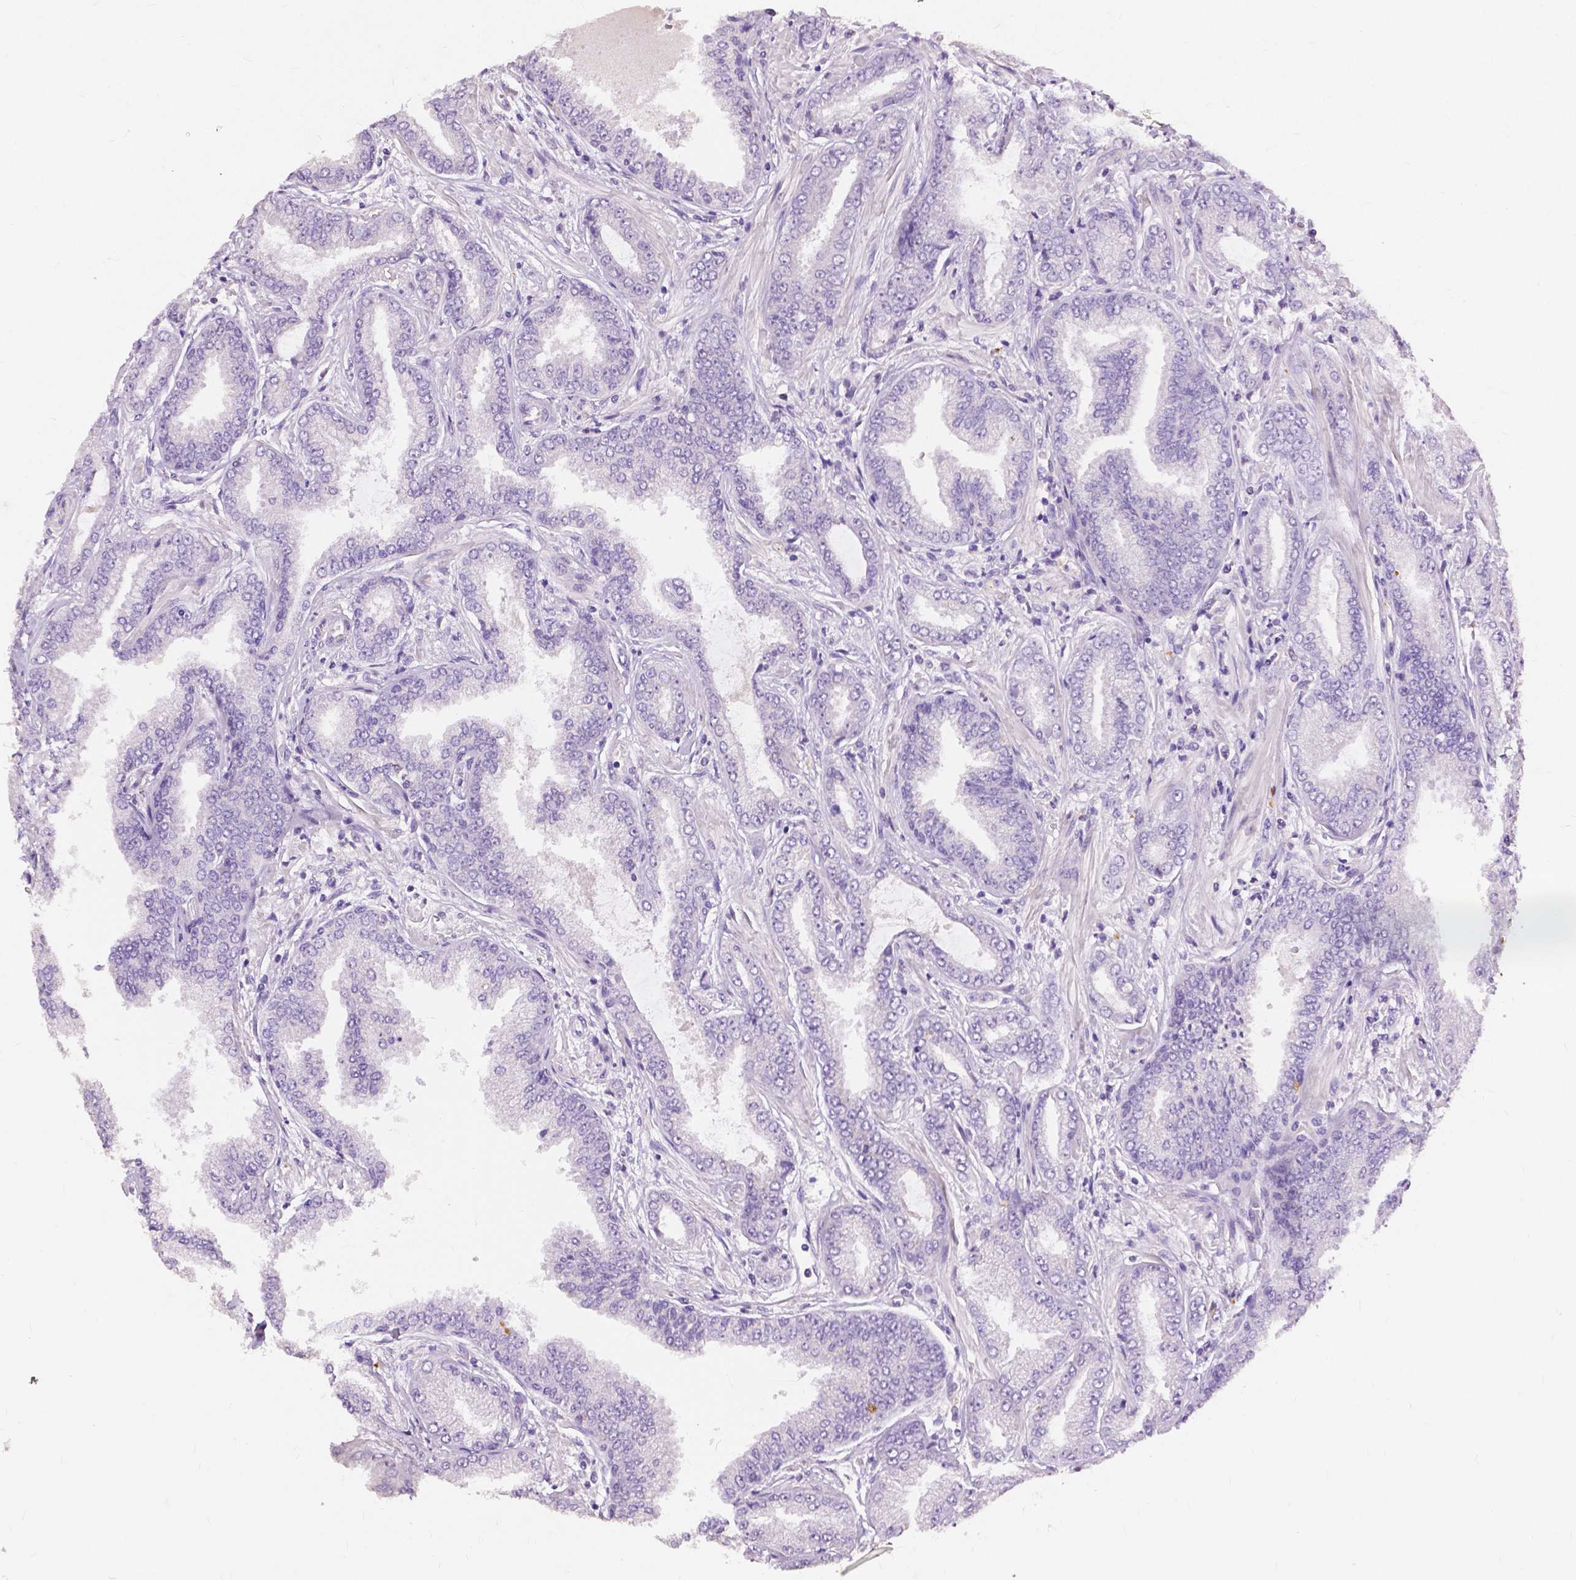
{"staining": {"intensity": "negative", "quantity": "none", "location": "none"}, "tissue": "prostate cancer", "cell_type": "Tumor cells", "image_type": "cancer", "snomed": [{"axis": "morphology", "description": "Adenocarcinoma, Low grade"}, {"axis": "topography", "description": "Prostate"}], "caption": "A photomicrograph of human prostate cancer is negative for staining in tumor cells.", "gene": "CXCR2", "patient": {"sex": "male", "age": 55}}